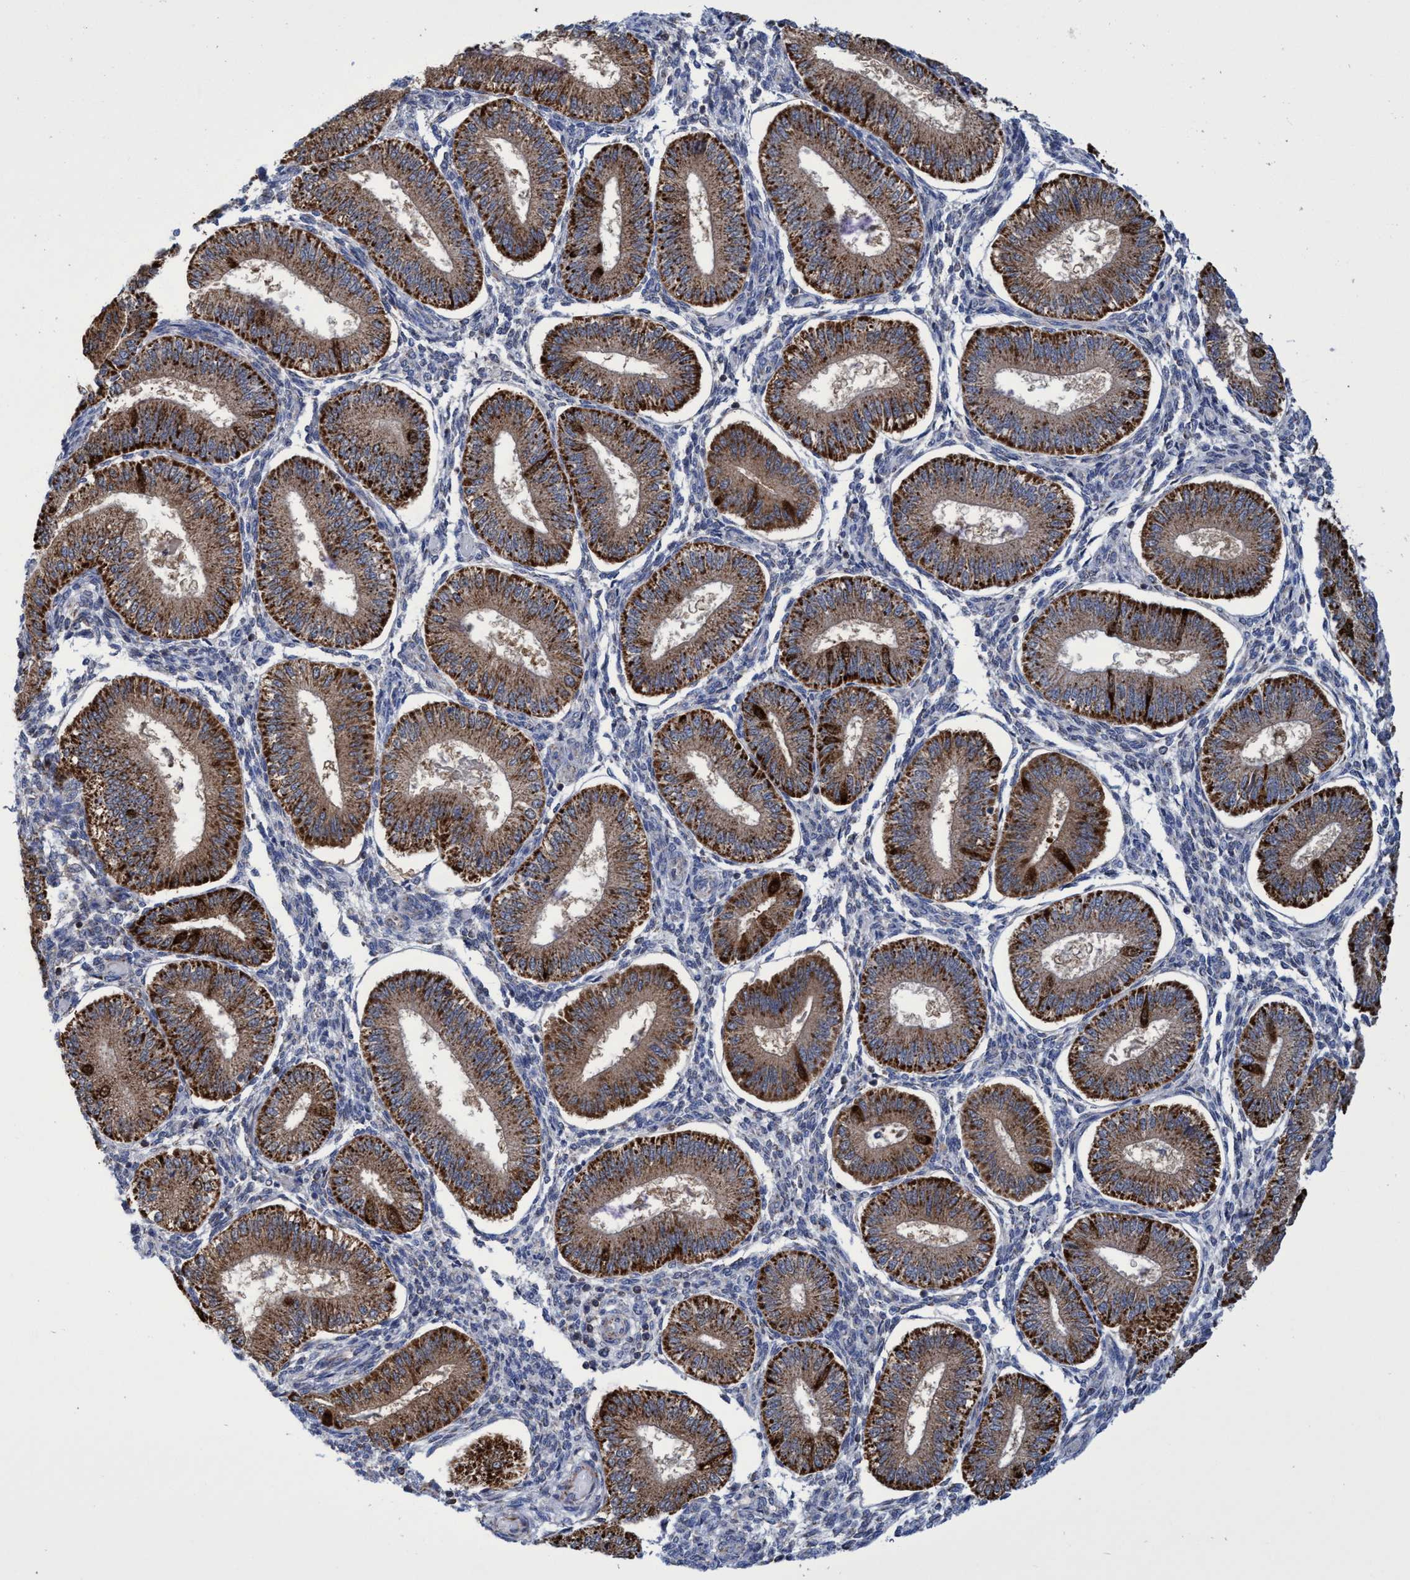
{"staining": {"intensity": "weak", "quantity": "<25%", "location": "cytoplasmic/membranous"}, "tissue": "endometrium", "cell_type": "Cells in endometrial stroma", "image_type": "normal", "snomed": [{"axis": "morphology", "description": "Normal tissue, NOS"}, {"axis": "topography", "description": "Endometrium"}], "caption": "An immunohistochemistry (IHC) image of normal endometrium is shown. There is no staining in cells in endometrial stroma of endometrium. (Brightfield microscopy of DAB immunohistochemistry (IHC) at high magnification).", "gene": "CRYZ", "patient": {"sex": "female", "age": 39}}